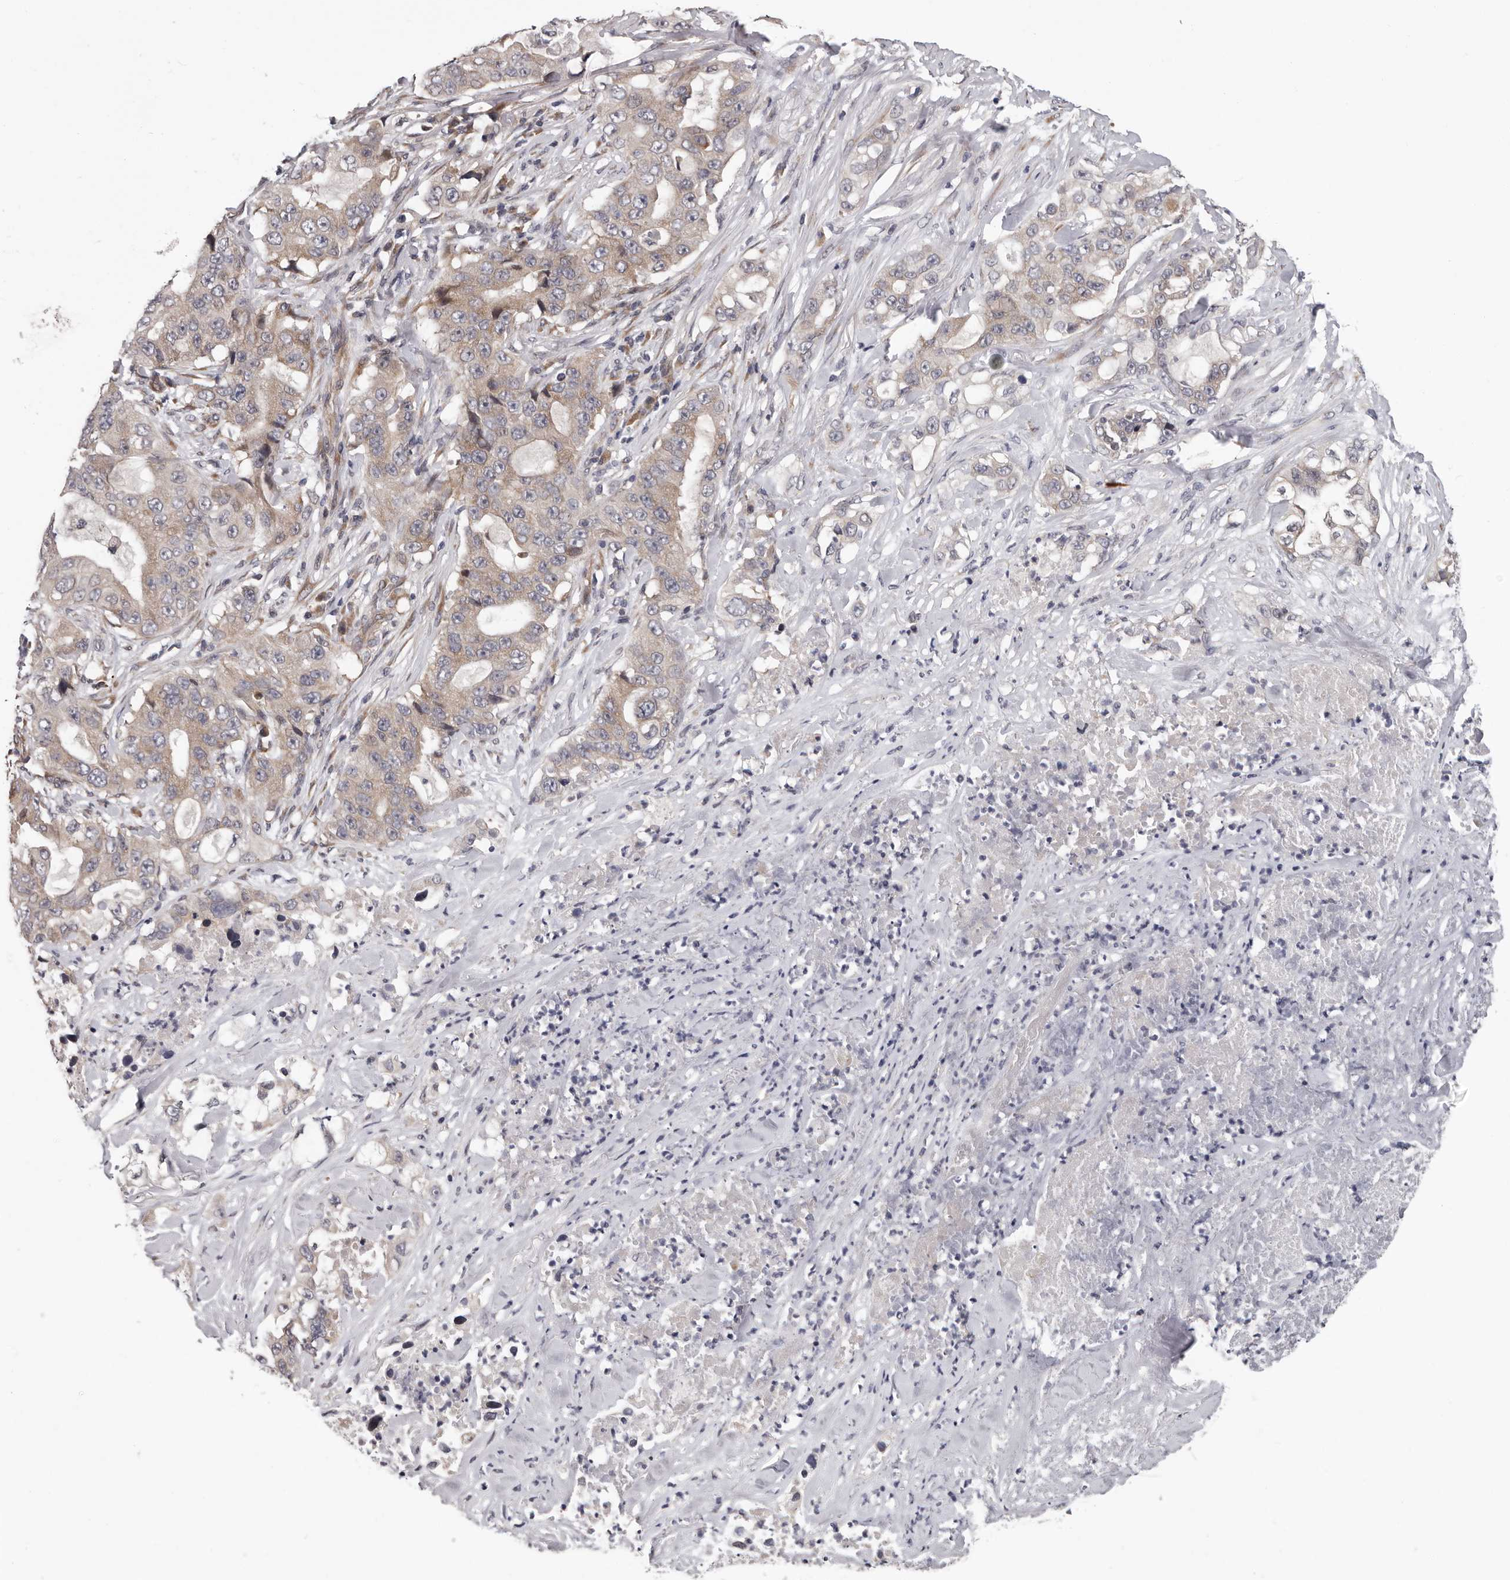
{"staining": {"intensity": "weak", "quantity": ">75%", "location": "cytoplasmic/membranous"}, "tissue": "lung cancer", "cell_type": "Tumor cells", "image_type": "cancer", "snomed": [{"axis": "morphology", "description": "Adenocarcinoma, NOS"}, {"axis": "topography", "description": "Lung"}], "caption": "A brown stain highlights weak cytoplasmic/membranous positivity of a protein in human lung cancer tumor cells.", "gene": "MED8", "patient": {"sex": "female", "age": 51}}